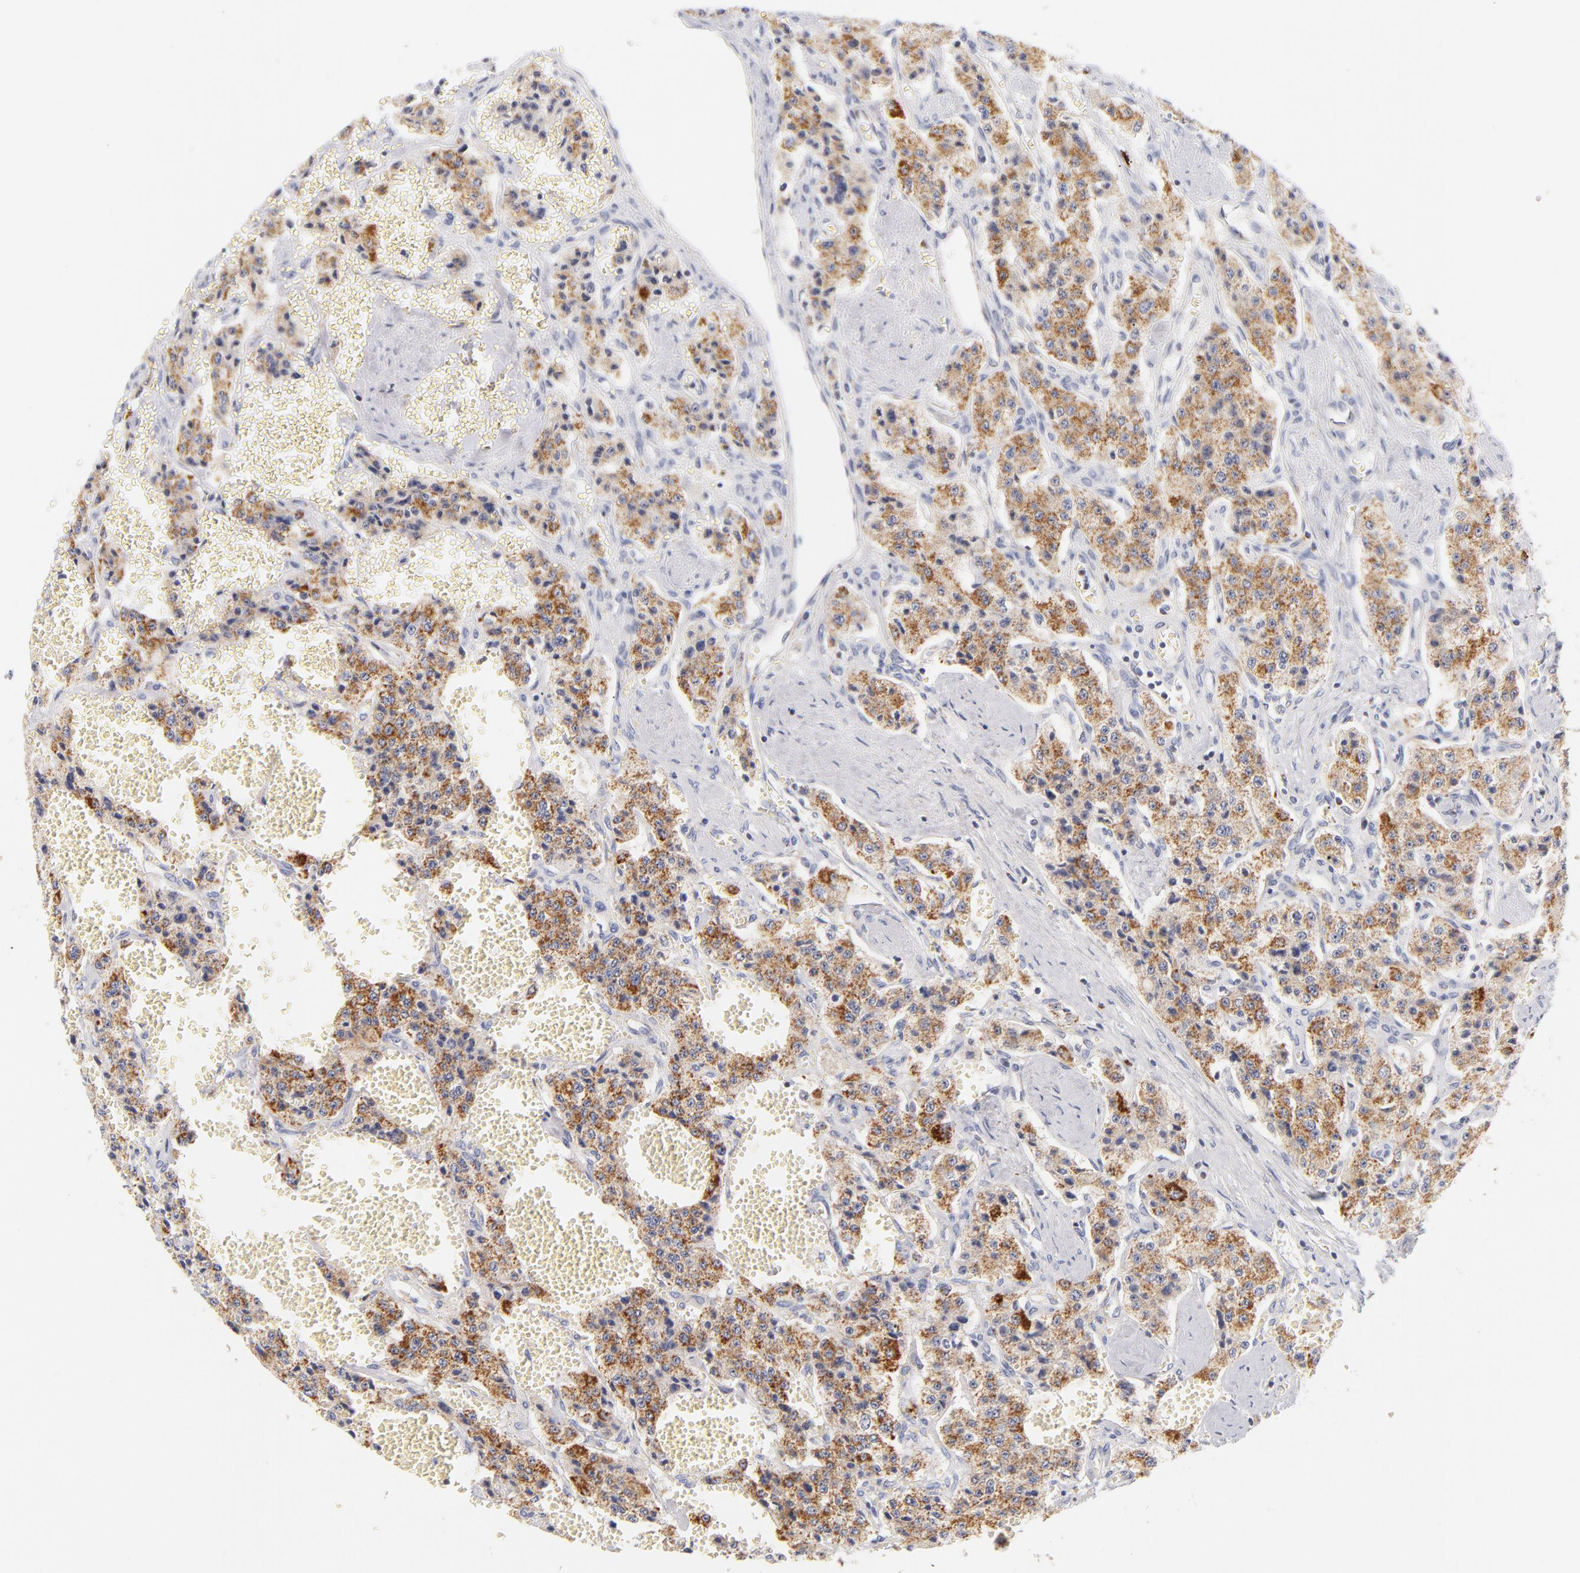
{"staining": {"intensity": "moderate", "quantity": ">75%", "location": "cytoplasmic/membranous"}, "tissue": "carcinoid", "cell_type": "Tumor cells", "image_type": "cancer", "snomed": [{"axis": "morphology", "description": "Carcinoid, malignant, NOS"}, {"axis": "topography", "description": "Small intestine"}], "caption": "Immunohistochemistry photomicrograph of human carcinoid (malignant) stained for a protein (brown), which shows medium levels of moderate cytoplasmic/membranous expression in about >75% of tumor cells.", "gene": "AIFM1", "patient": {"sex": "male", "age": 52}}